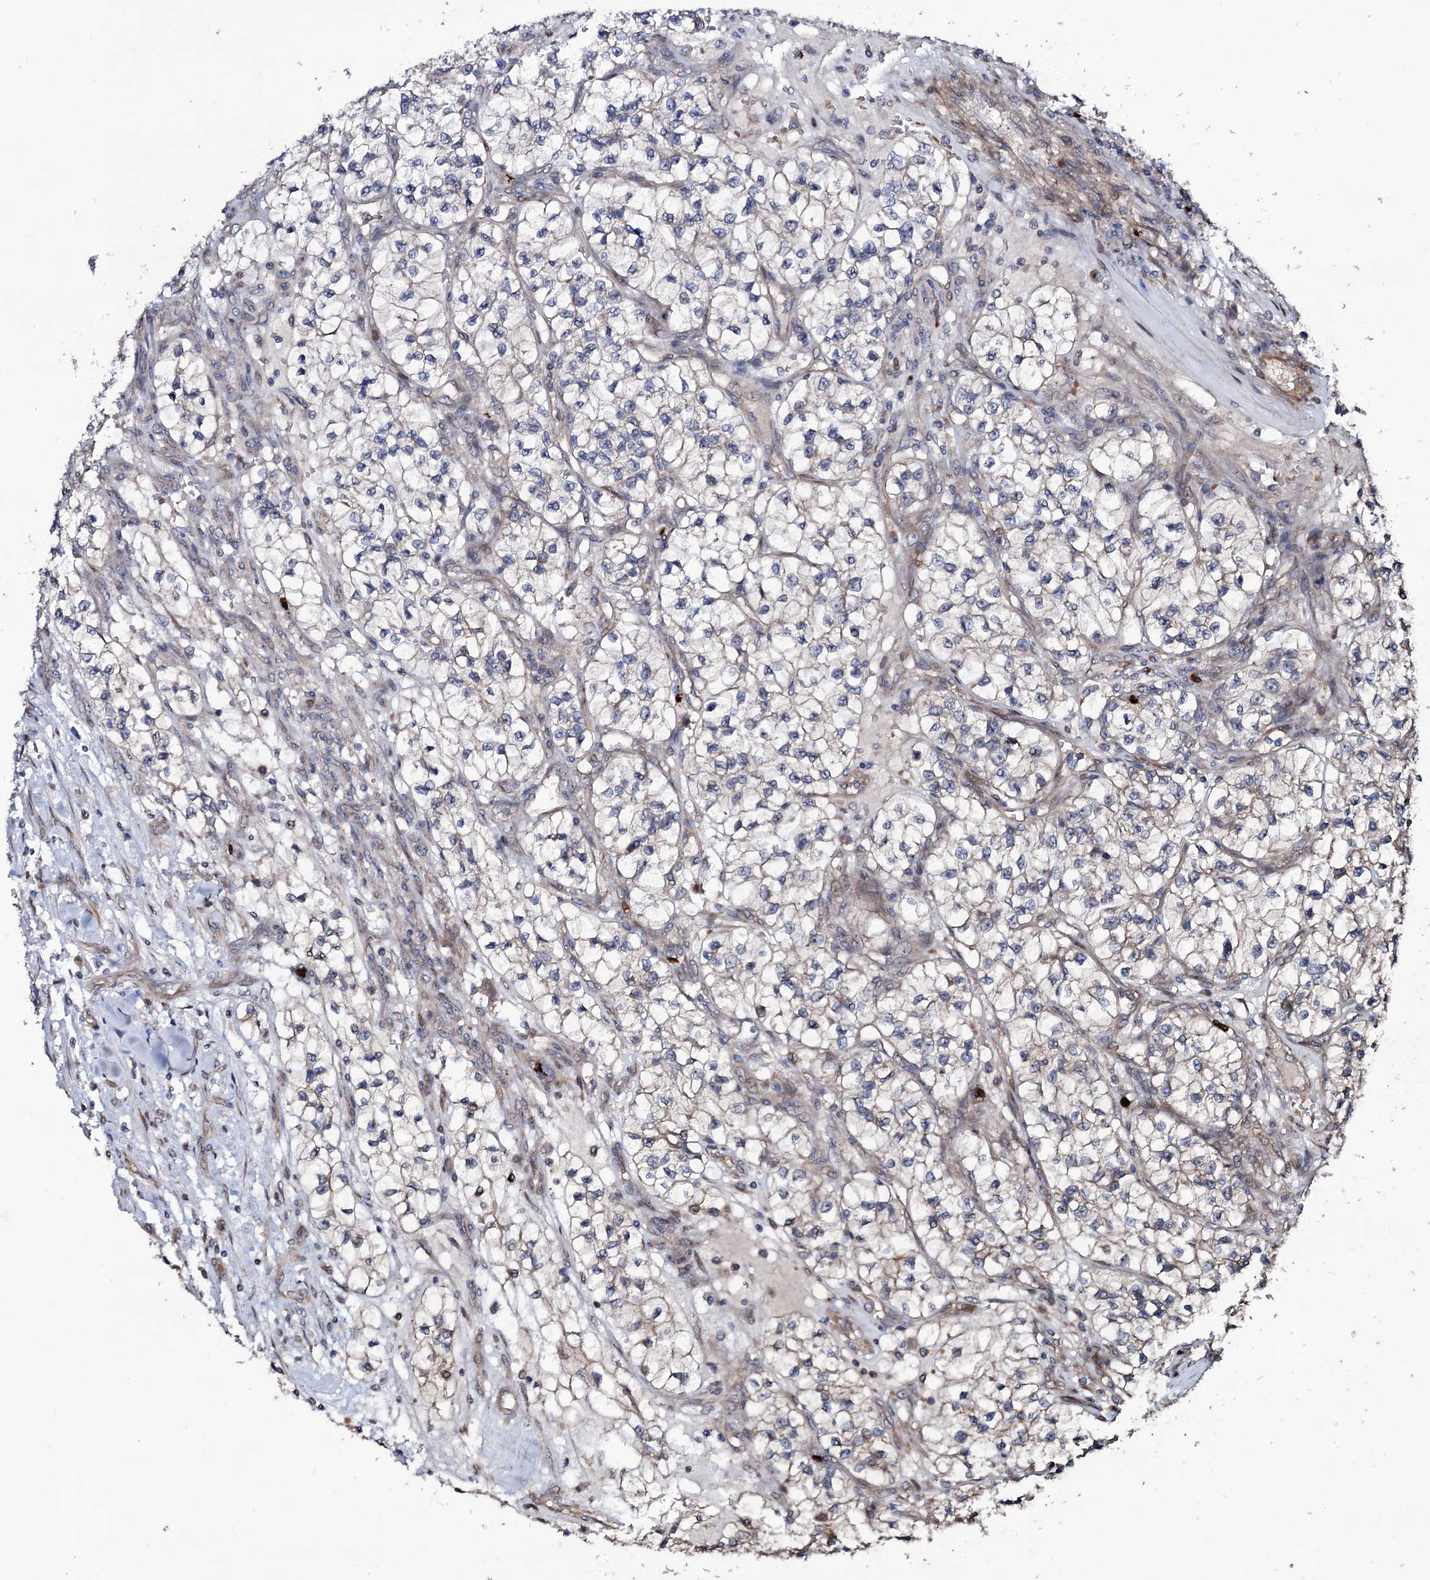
{"staining": {"intensity": "negative", "quantity": "none", "location": "none"}, "tissue": "renal cancer", "cell_type": "Tumor cells", "image_type": "cancer", "snomed": [{"axis": "morphology", "description": "Adenocarcinoma, NOS"}, {"axis": "topography", "description": "Kidney"}], "caption": "This is an immunohistochemistry (IHC) photomicrograph of human renal cancer (adenocarcinoma). There is no staining in tumor cells.", "gene": "COG6", "patient": {"sex": "female", "age": 57}}